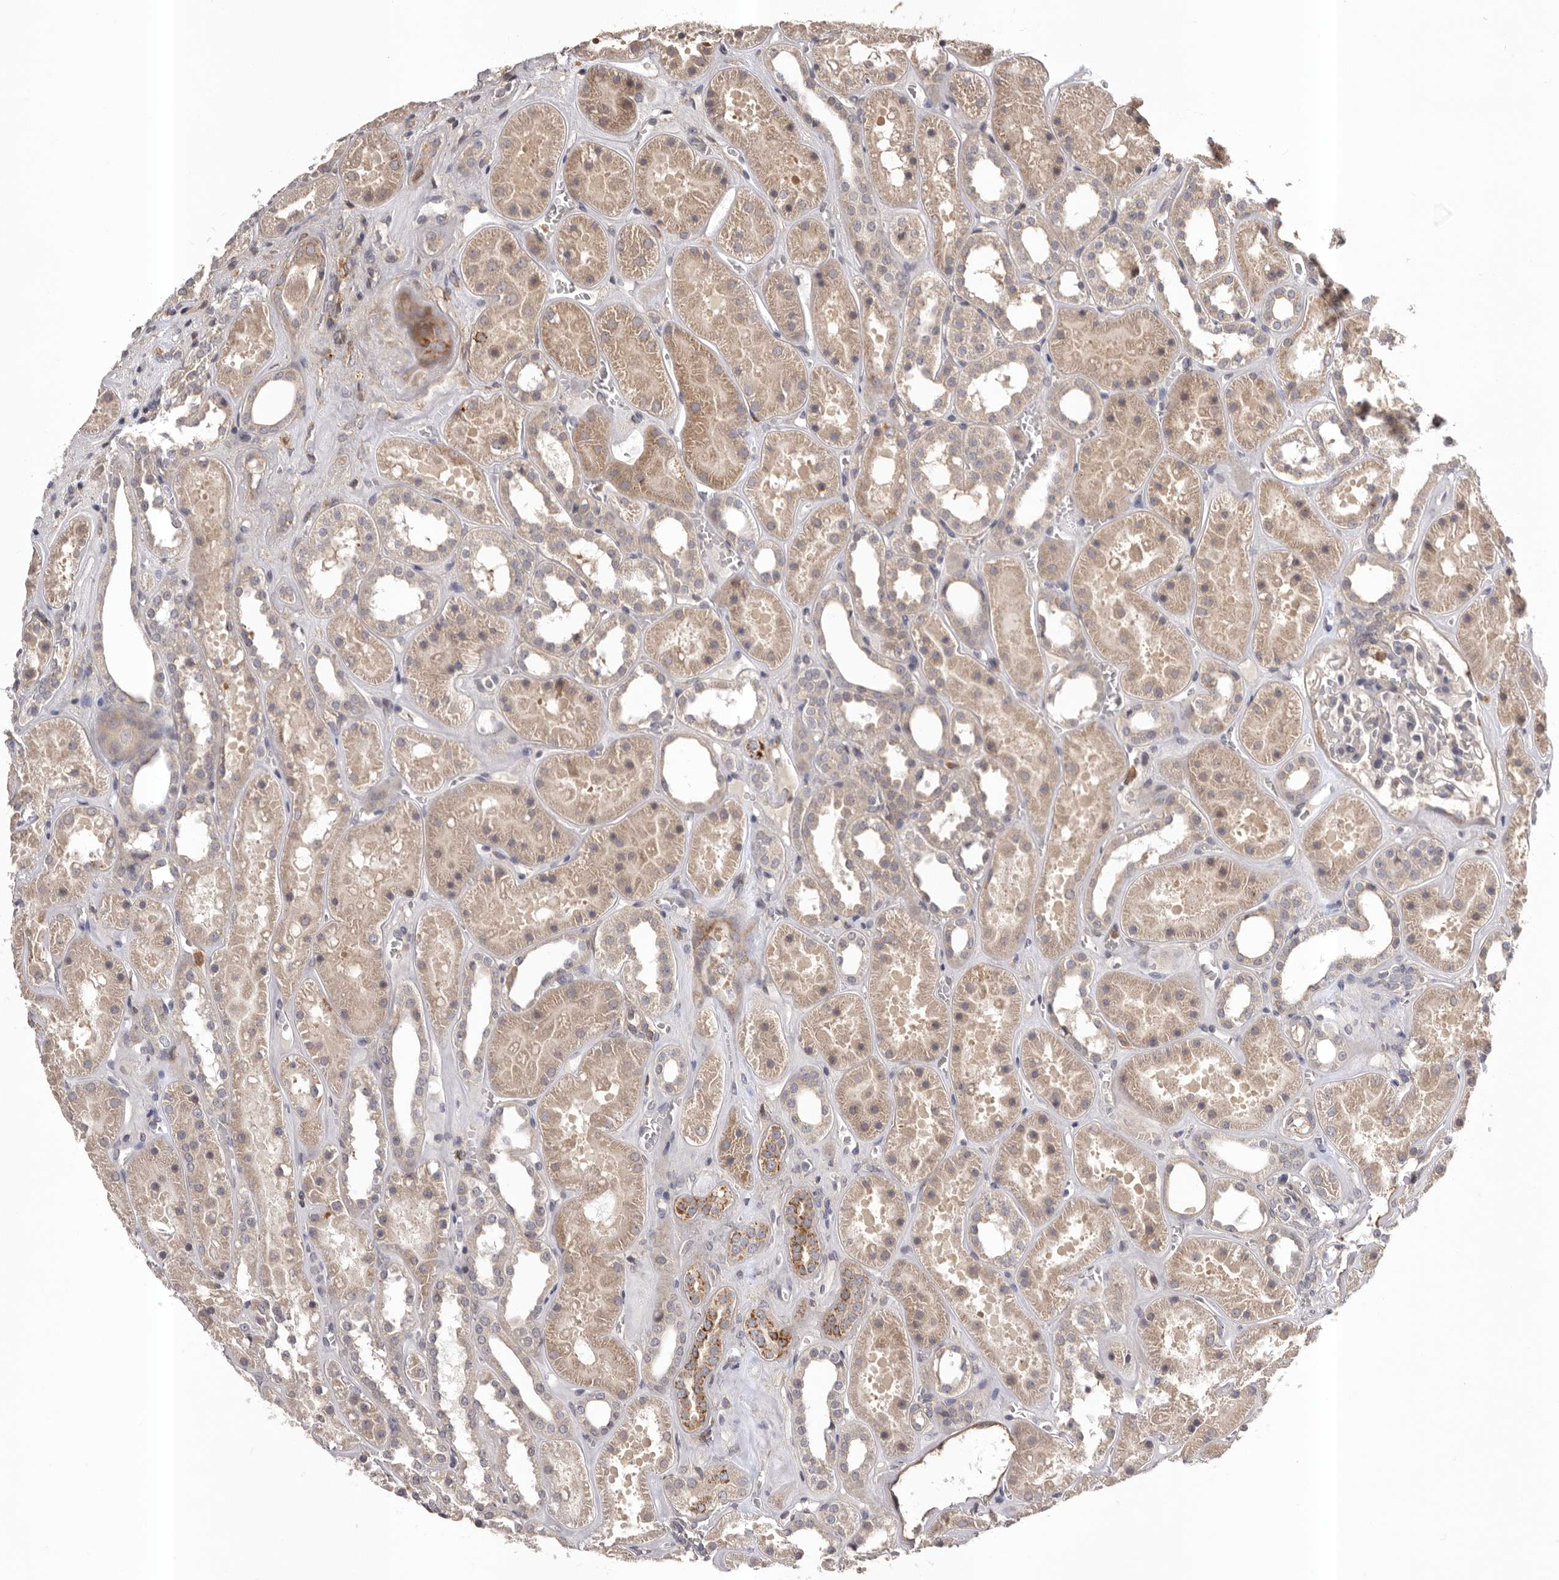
{"staining": {"intensity": "moderate", "quantity": "<25%", "location": "cytoplasmic/membranous"}, "tissue": "kidney", "cell_type": "Cells in glomeruli", "image_type": "normal", "snomed": [{"axis": "morphology", "description": "Normal tissue, NOS"}, {"axis": "topography", "description": "Kidney"}], "caption": "Kidney stained with DAB (3,3'-diaminobenzidine) immunohistochemistry displays low levels of moderate cytoplasmic/membranous positivity in approximately <25% of cells in glomeruli. The protein is shown in brown color, while the nuclei are stained blue.", "gene": "GLIPR2", "patient": {"sex": "female", "age": 41}}